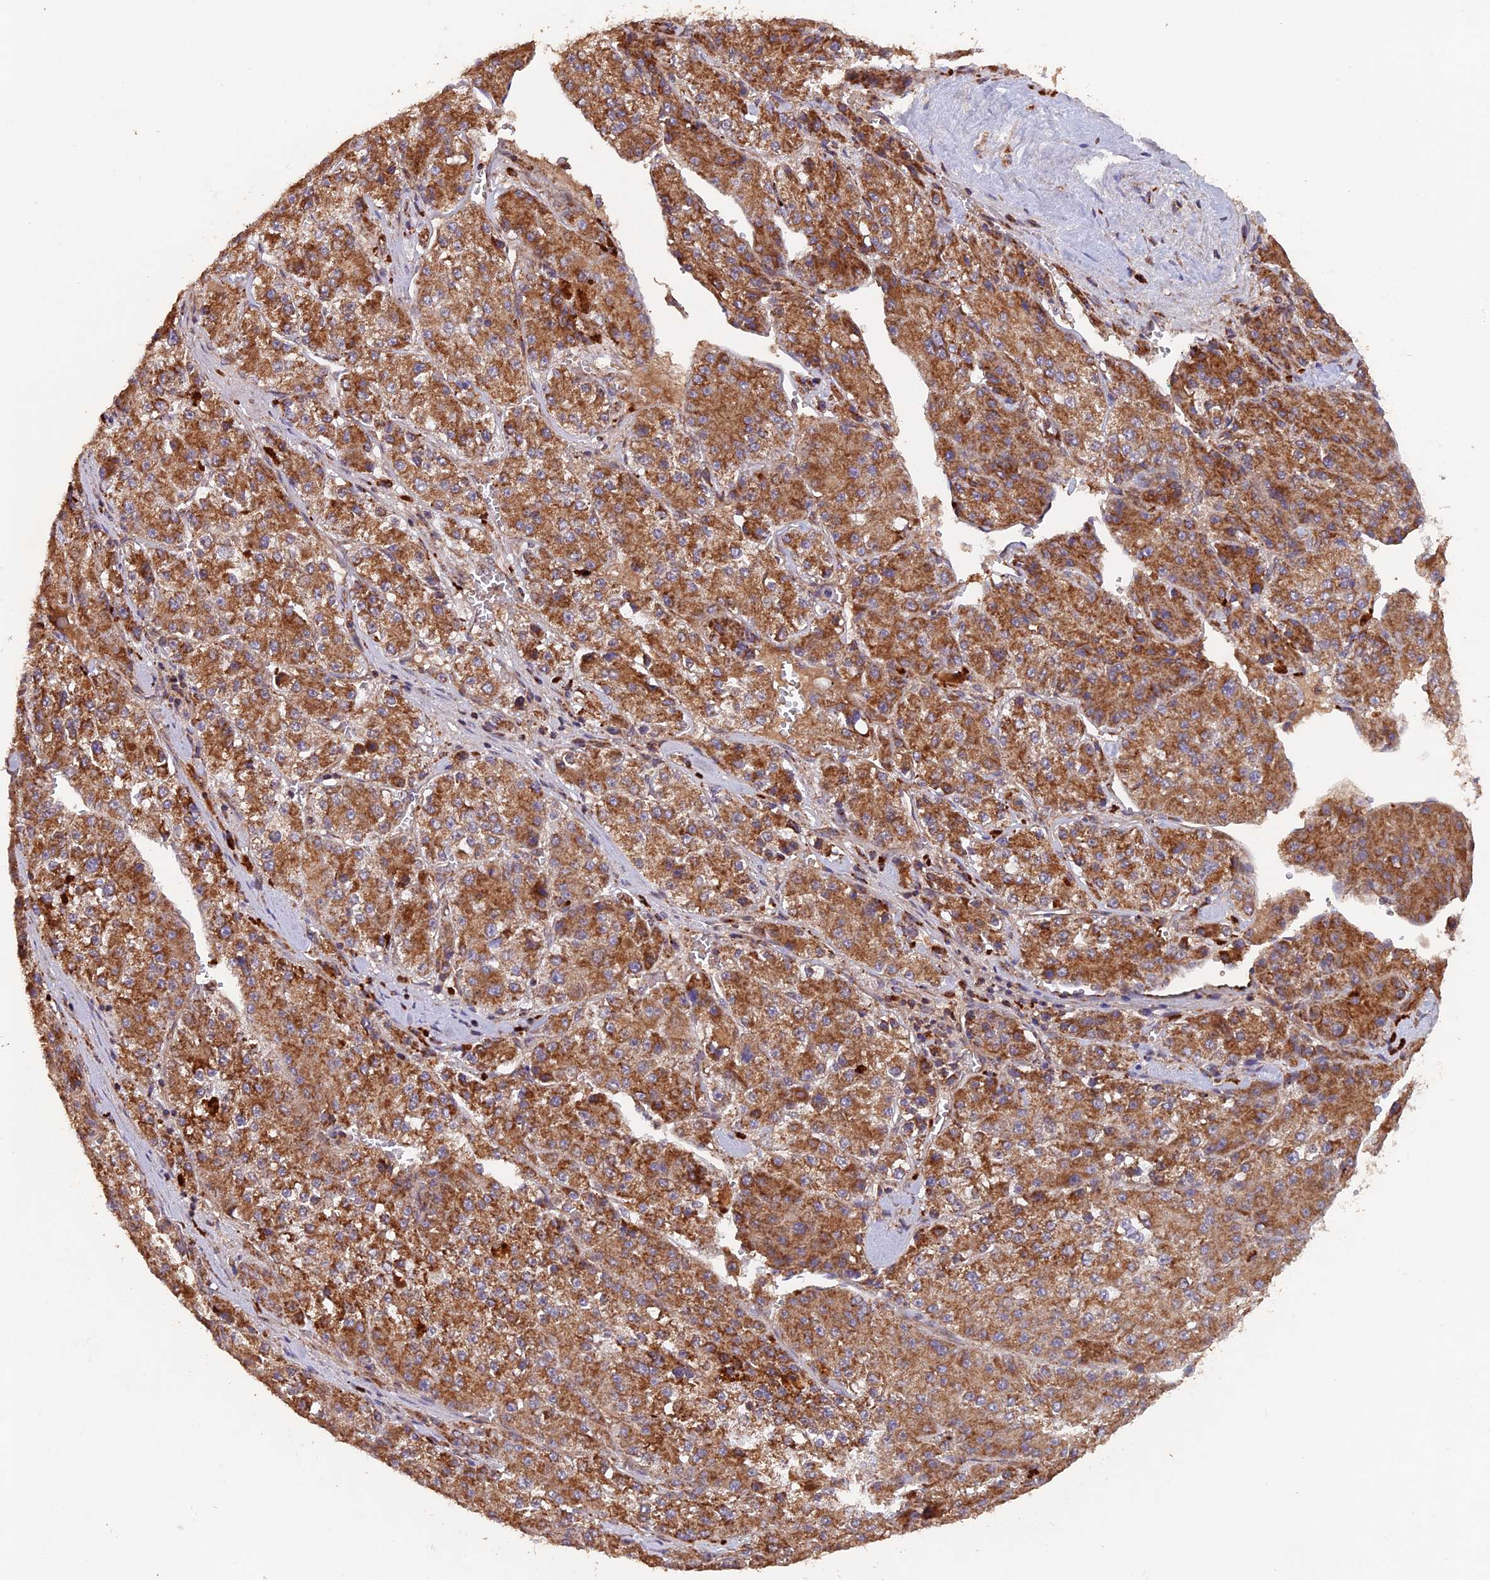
{"staining": {"intensity": "moderate", "quantity": ">75%", "location": "cytoplasmic/membranous"}, "tissue": "liver cancer", "cell_type": "Tumor cells", "image_type": "cancer", "snomed": [{"axis": "morphology", "description": "Carcinoma, Hepatocellular, NOS"}, {"axis": "topography", "description": "Liver"}], "caption": "Hepatocellular carcinoma (liver) stained with DAB (3,3'-diaminobenzidine) immunohistochemistry shows medium levels of moderate cytoplasmic/membranous expression in about >75% of tumor cells. Immunohistochemistry (ihc) stains the protein of interest in brown and the nuclei are stained blue.", "gene": "IFT22", "patient": {"sex": "female", "age": 73}}